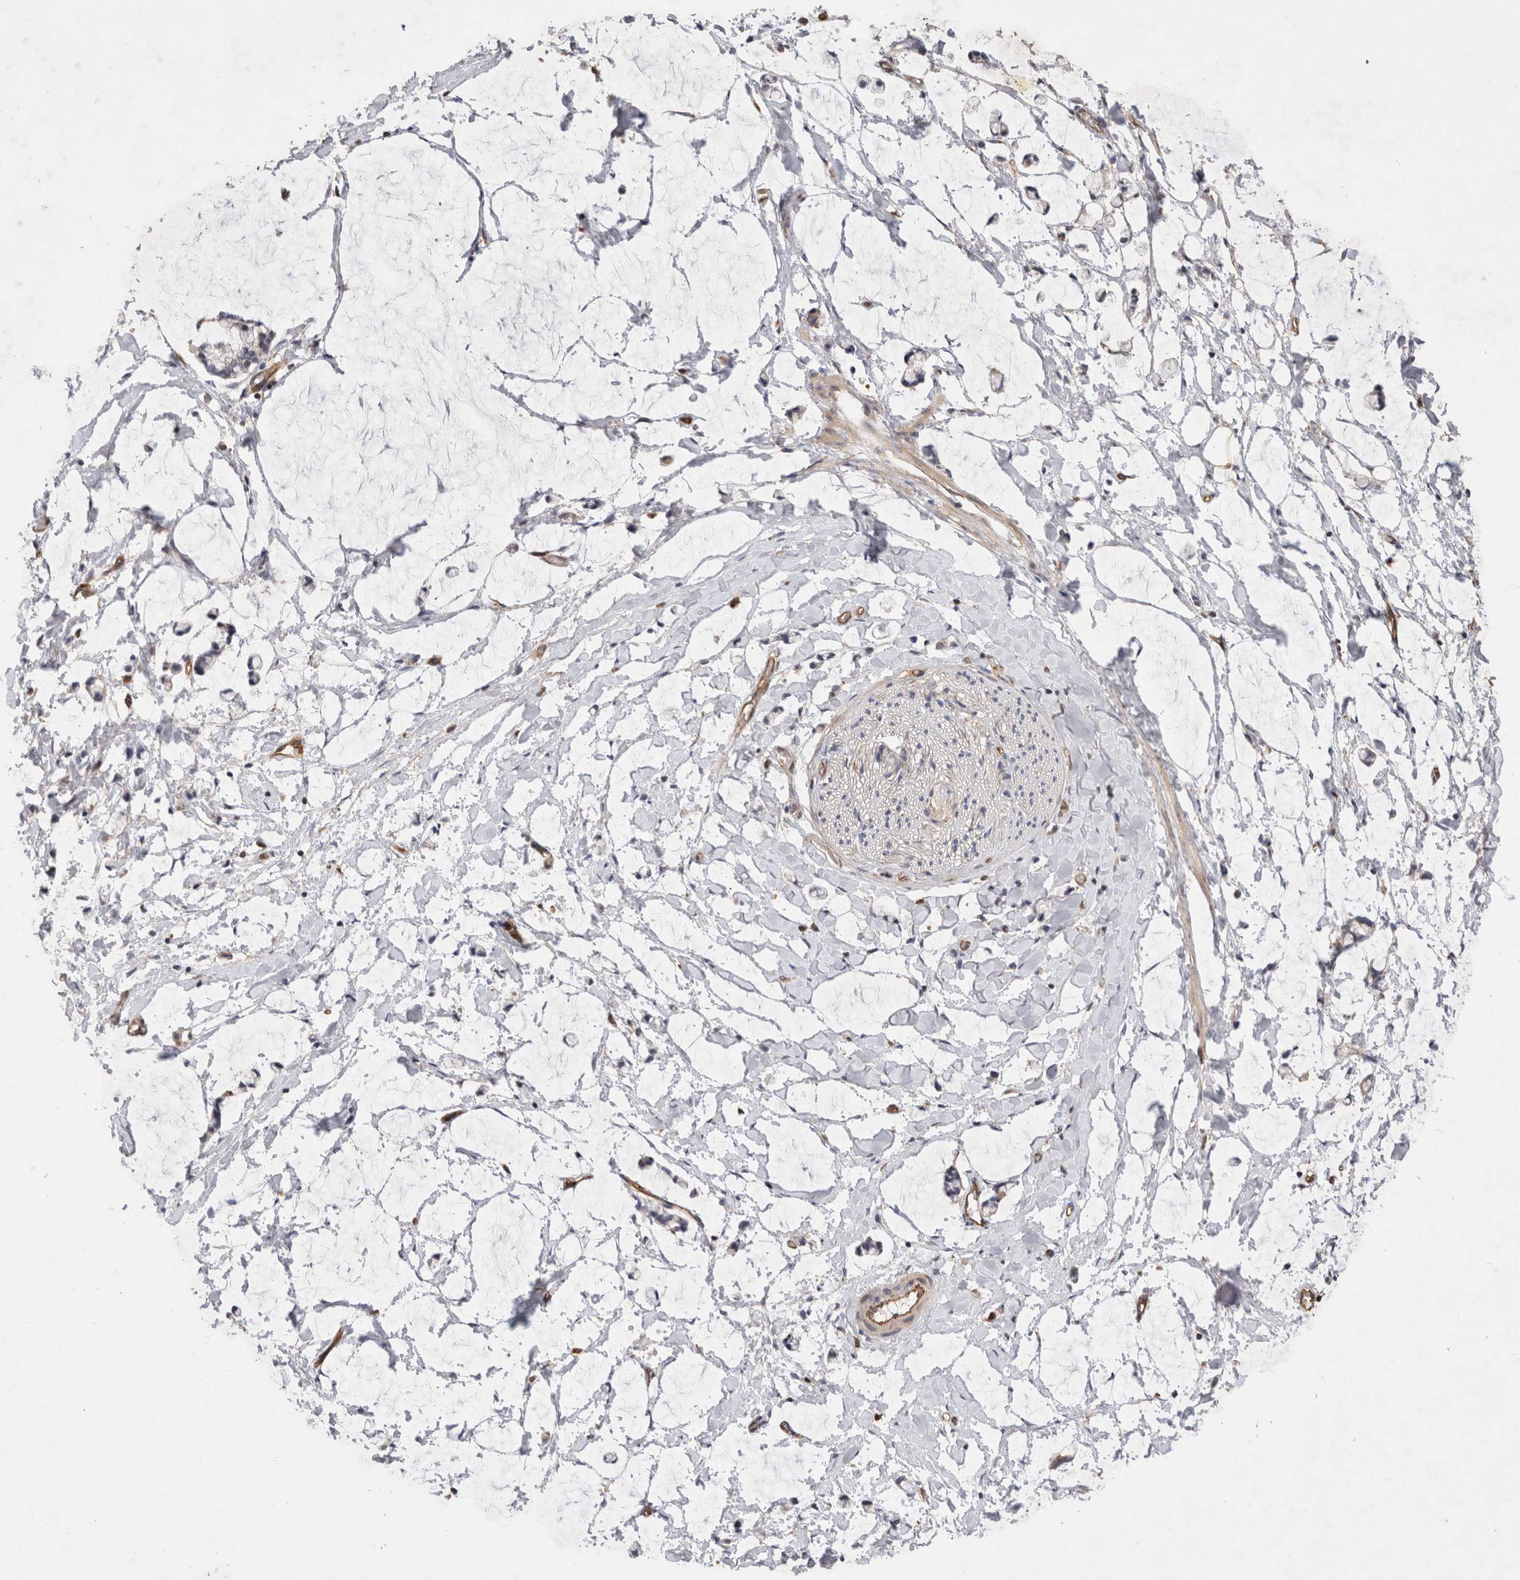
{"staining": {"intensity": "moderate", "quantity": "25%-75%", "location": "cytoplasmic/membranous,nuclear"}, "tissue": "adipose tissue", "cell_type": "Adipocytes", "image_type": "normal", "snomed": [{"axis": "morphology", "description": "Normal tissue, NOS"}, {"axis": "morphology", "description": "Adenocarcinoma, NOS"}, {"axis": "topography", "description": "Colon"}, {"axis": "topography", "description": "Peripheral nerve tissue"}], "caption": "Adipose tissue stained with DAB (3,3'-diaminobenzidine) IHC exhibits medium levels of moderate cytoplasmic/membranous,nuclear positivity in about 25%-75% of adipocytes. (DAB (3,3'-diaminobenzidine) IHC with brightfield microscopy, high magnification).", "gene": "BNIP2", "patient": {"sex": "male", "age": 14}}